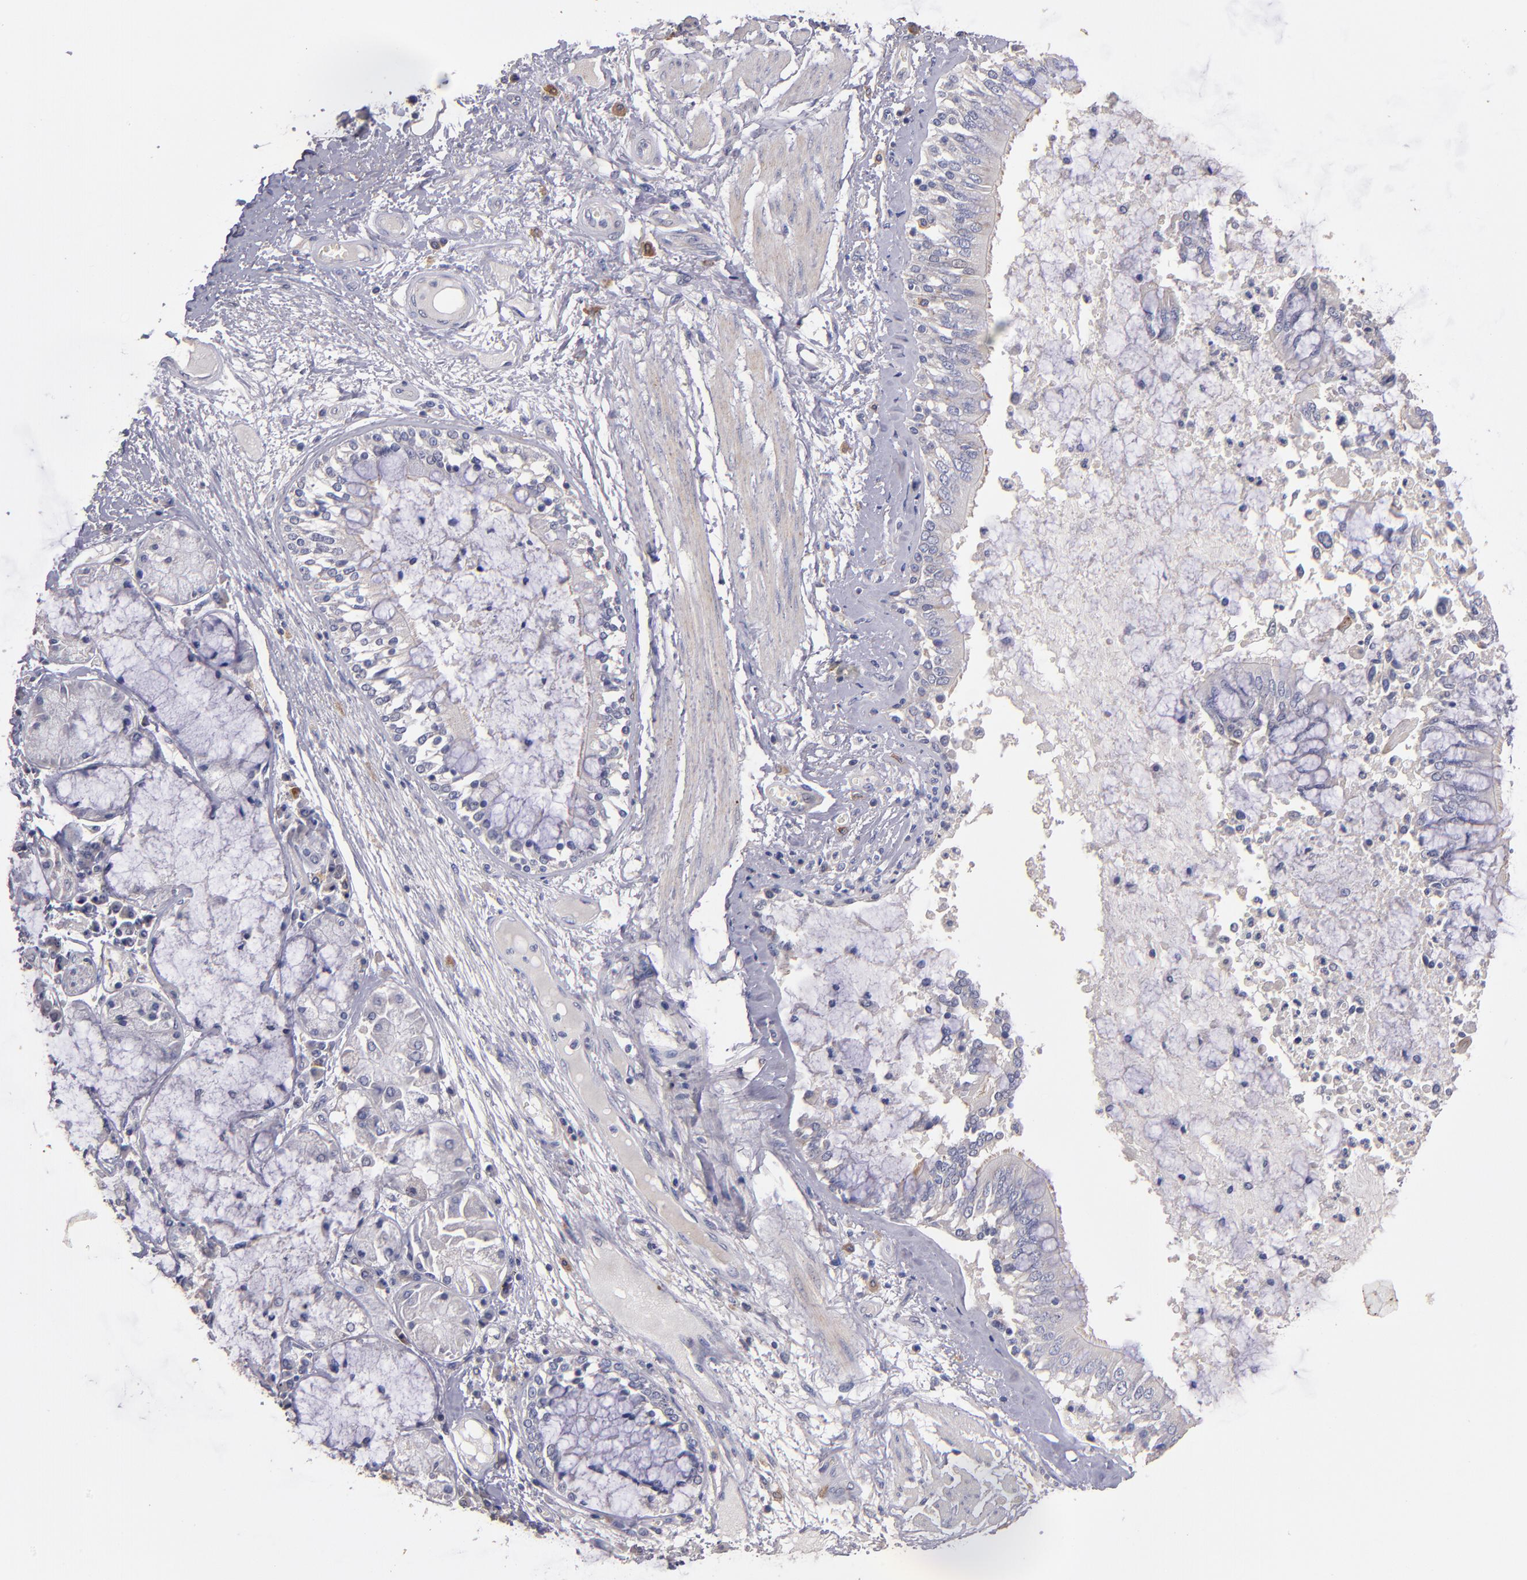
{"staining": {"intensity": "moderate", "quantity": "25%-75%", "location": "cytoplasmic/membranous"}, "tissue": "bronchus", "cell_type": "Respiratory epithelial cells", "image_type": "normal", "snomed": [{"axis": "morphology", "description": "Normal tissue, NOS"}, {"axis": "topography", "description": "Cartilage tissue"}, {"axis": "topography", "description": "Bronchus"}, {"axis": "topography", "description": "Lung"}], "caption": "An immunohistochemistry micrograph of normal tissue is shown. Protein staining in brown labels moderate cytoplasmic/membranous positivity in bronchus within respiratory epithelial cells.", "gene": "MAGEE1", "patient": {"sex": "female", "age": 49}}